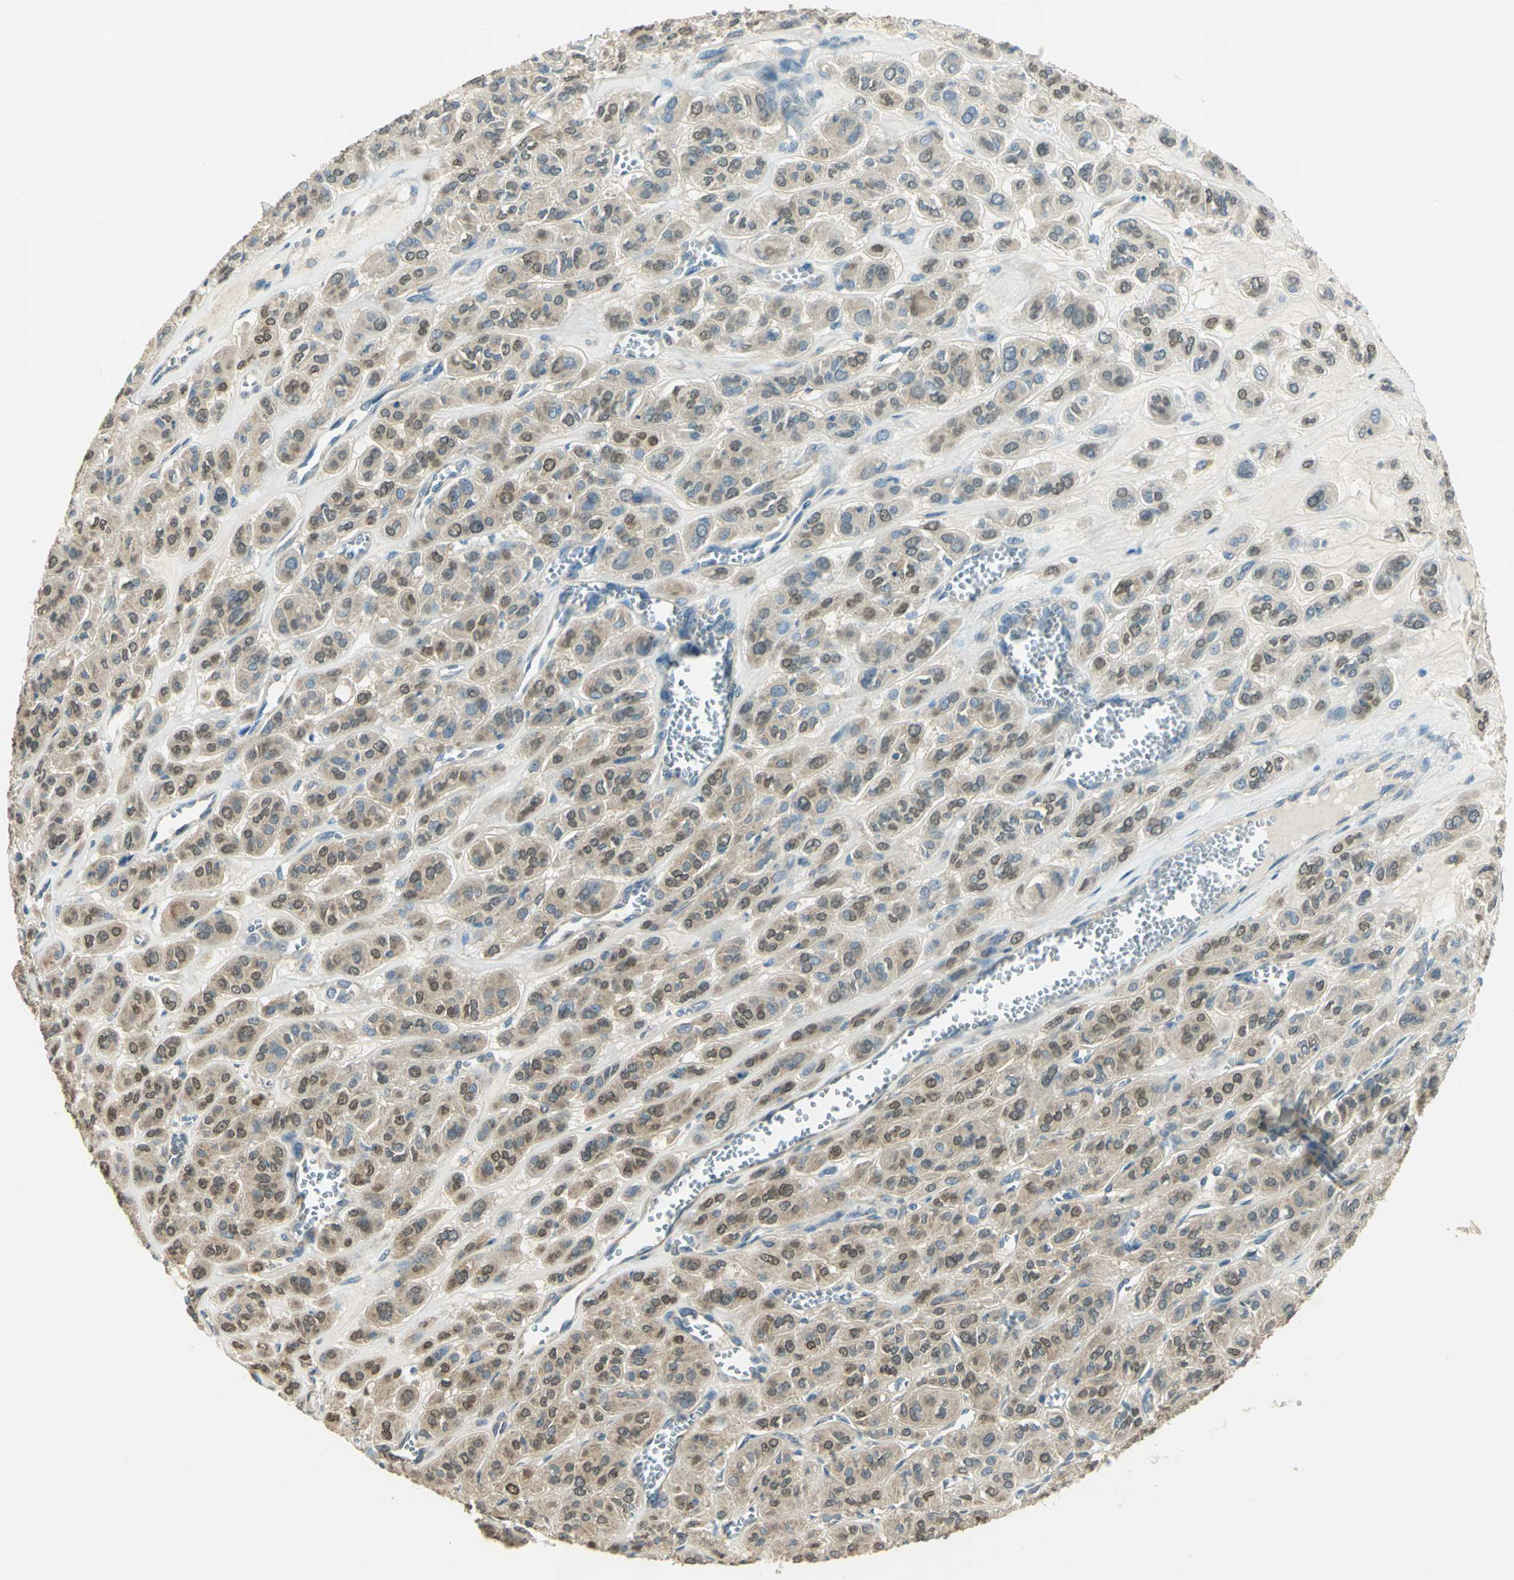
{"staining": {"intensity": "moderate", "quantity": ">75%", "location": "cytoplasmic/membranous,nuclear"}, "tissue": "thyroid cancer", "cell_type": "Tumor cells", "image_type": "cancer", "snomed": [{"axis": "morphology", "description": "Follicular adenoma carcinoma, NOS"}, {"axis": "topography", "description": "Thyroid gland"}], "caption": "The micrograph displays staining of thyroid cancer (follicular adenoma carcinoma), revealing moderate cytoplasmic/membranous and nuclear protein positivity (brown color) within tumor cells. Nuclei are stained in blue.", "gene": "SHC2", "patient": {"sex": "female", "age": 71}}